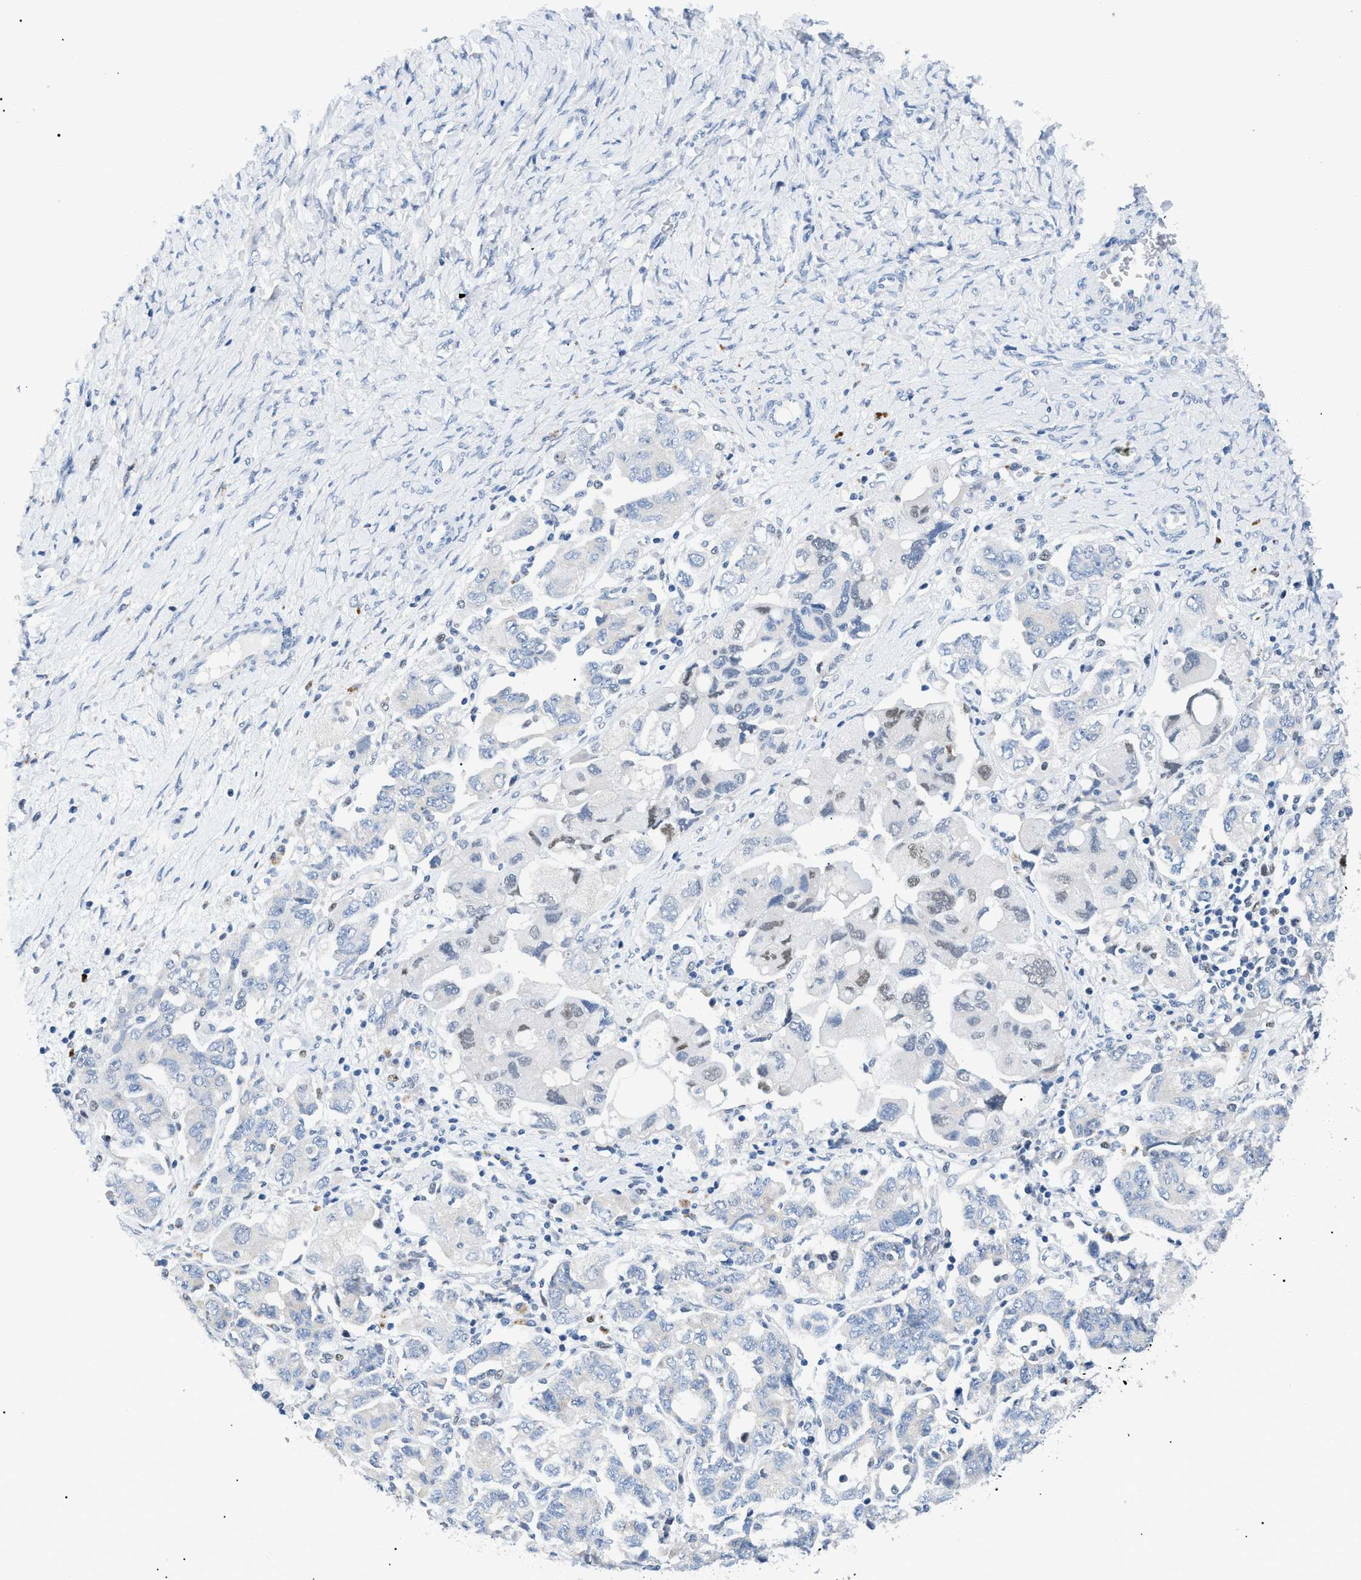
{"staining": {"intensity": "weak", "quantity": "<25%", "location": "nuclear"}, "tissue": "ovarian cancer", "cell_type": "Tumor cells", "image_type": "cancer", "snomed": [{"axis": "morphology", "description": "Carcinoma, NOS"}, {"axis": "morphology", "description": "Cystadenocarcinoma, serous, NOS"}, {"axis": "topography", "description": "Ovary"}], "caption": "The photomicrograph reveals no significant positivity in tumor cells of ovarian cancer.", "gene": "SMARCC1", "patient": {"sex": "female", "age": 69}}